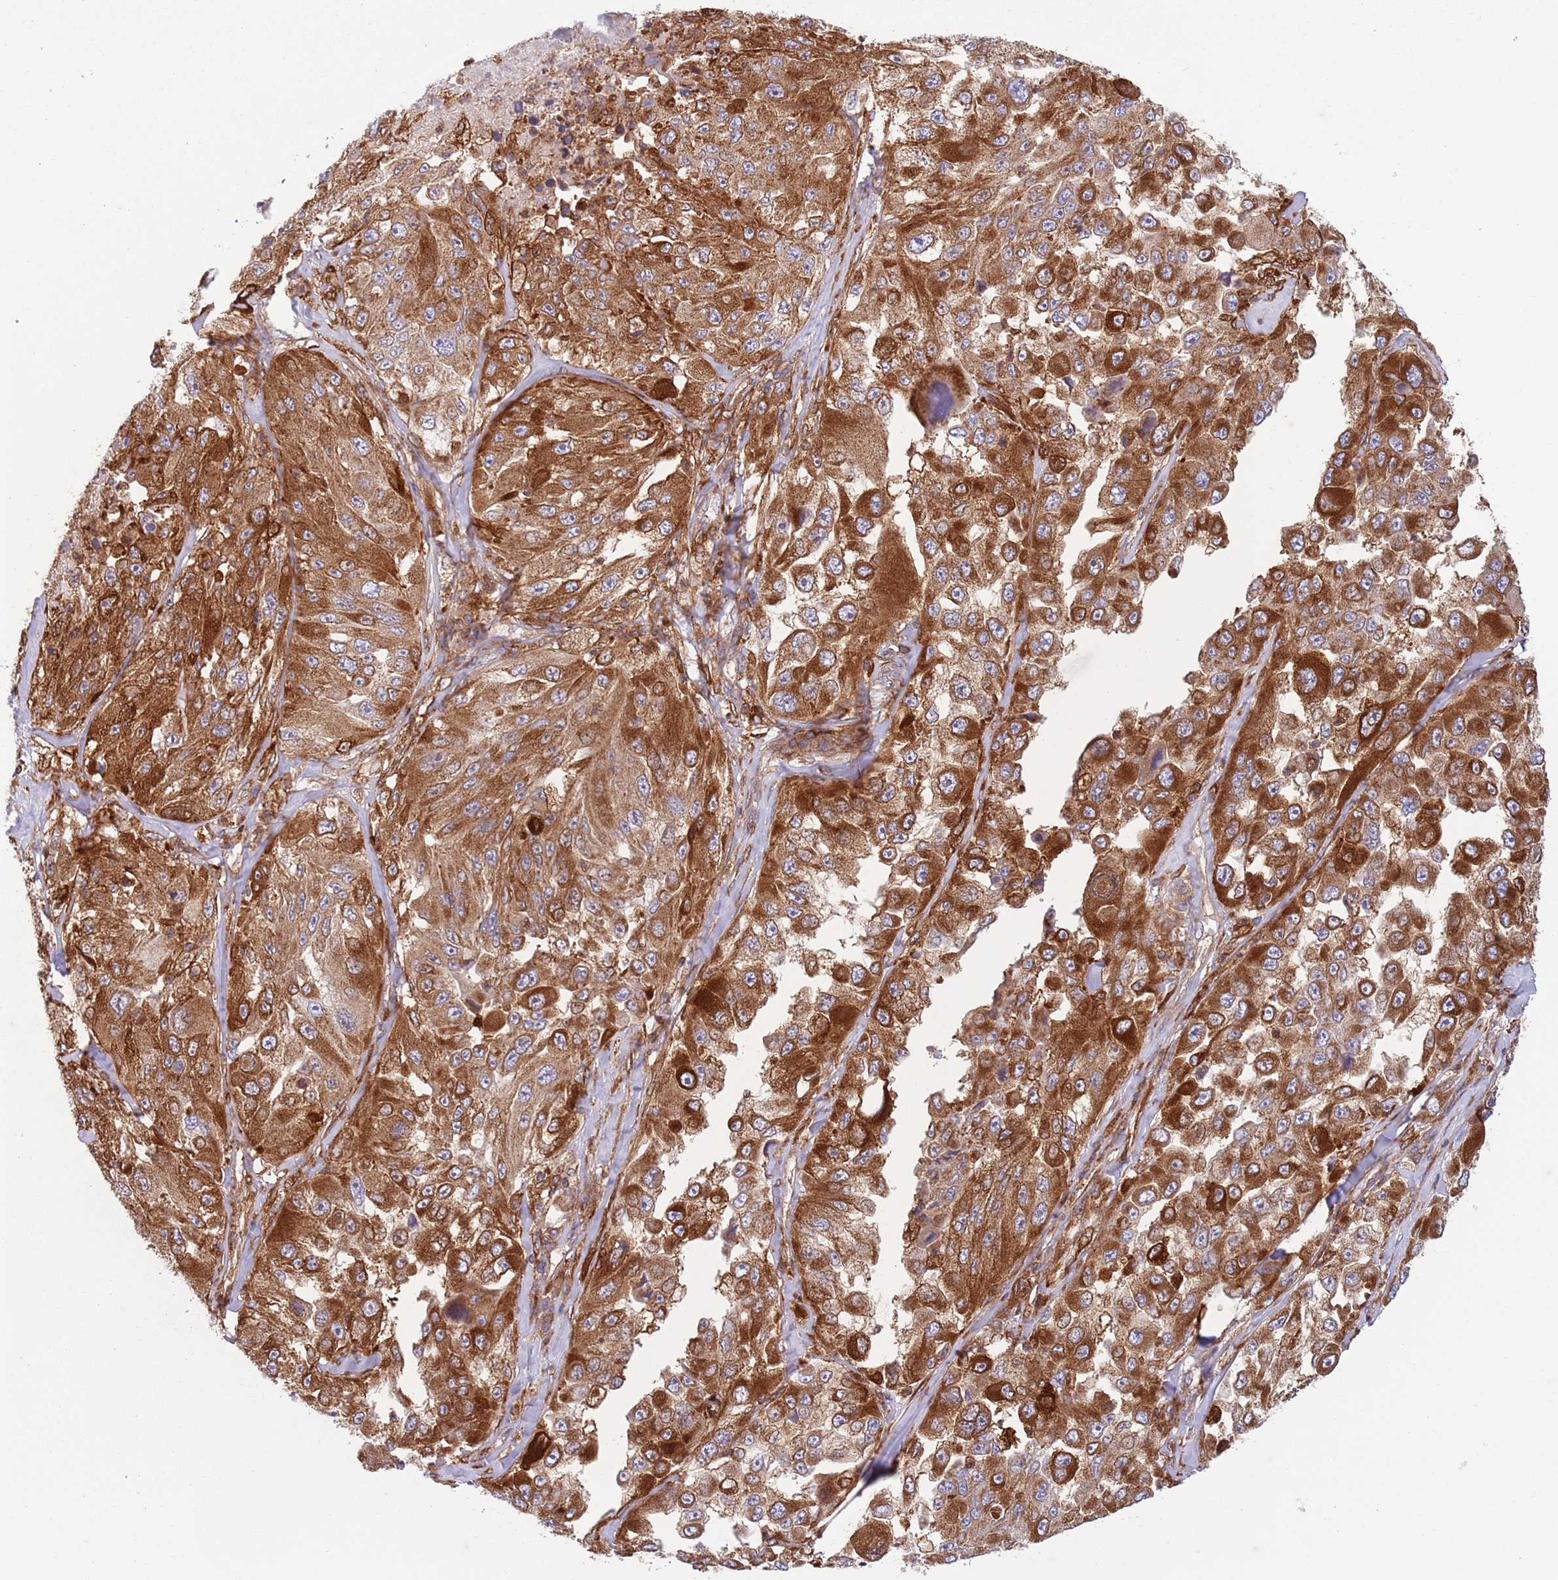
{"staining": {"intensity": "strong", "quantity": ">75%", "location": "cytoplasmic/membranous"}, "tissue": "melanoma", "cell_type": "Tumor cells", "image_type": "cancer", "snomed": [{"axis": "morphology", "description": "Malignant melanoma, Metastatic site"}, {"axis": "topography", "description": "Lymph node"}], "caption": "This is an image of IHC staining of melanoma, which shows strong expression in the cytoplasmic/membranous of tumor cells.", "gene": "ZMYM5", "patient": {"sex": "male", "age": 62}}